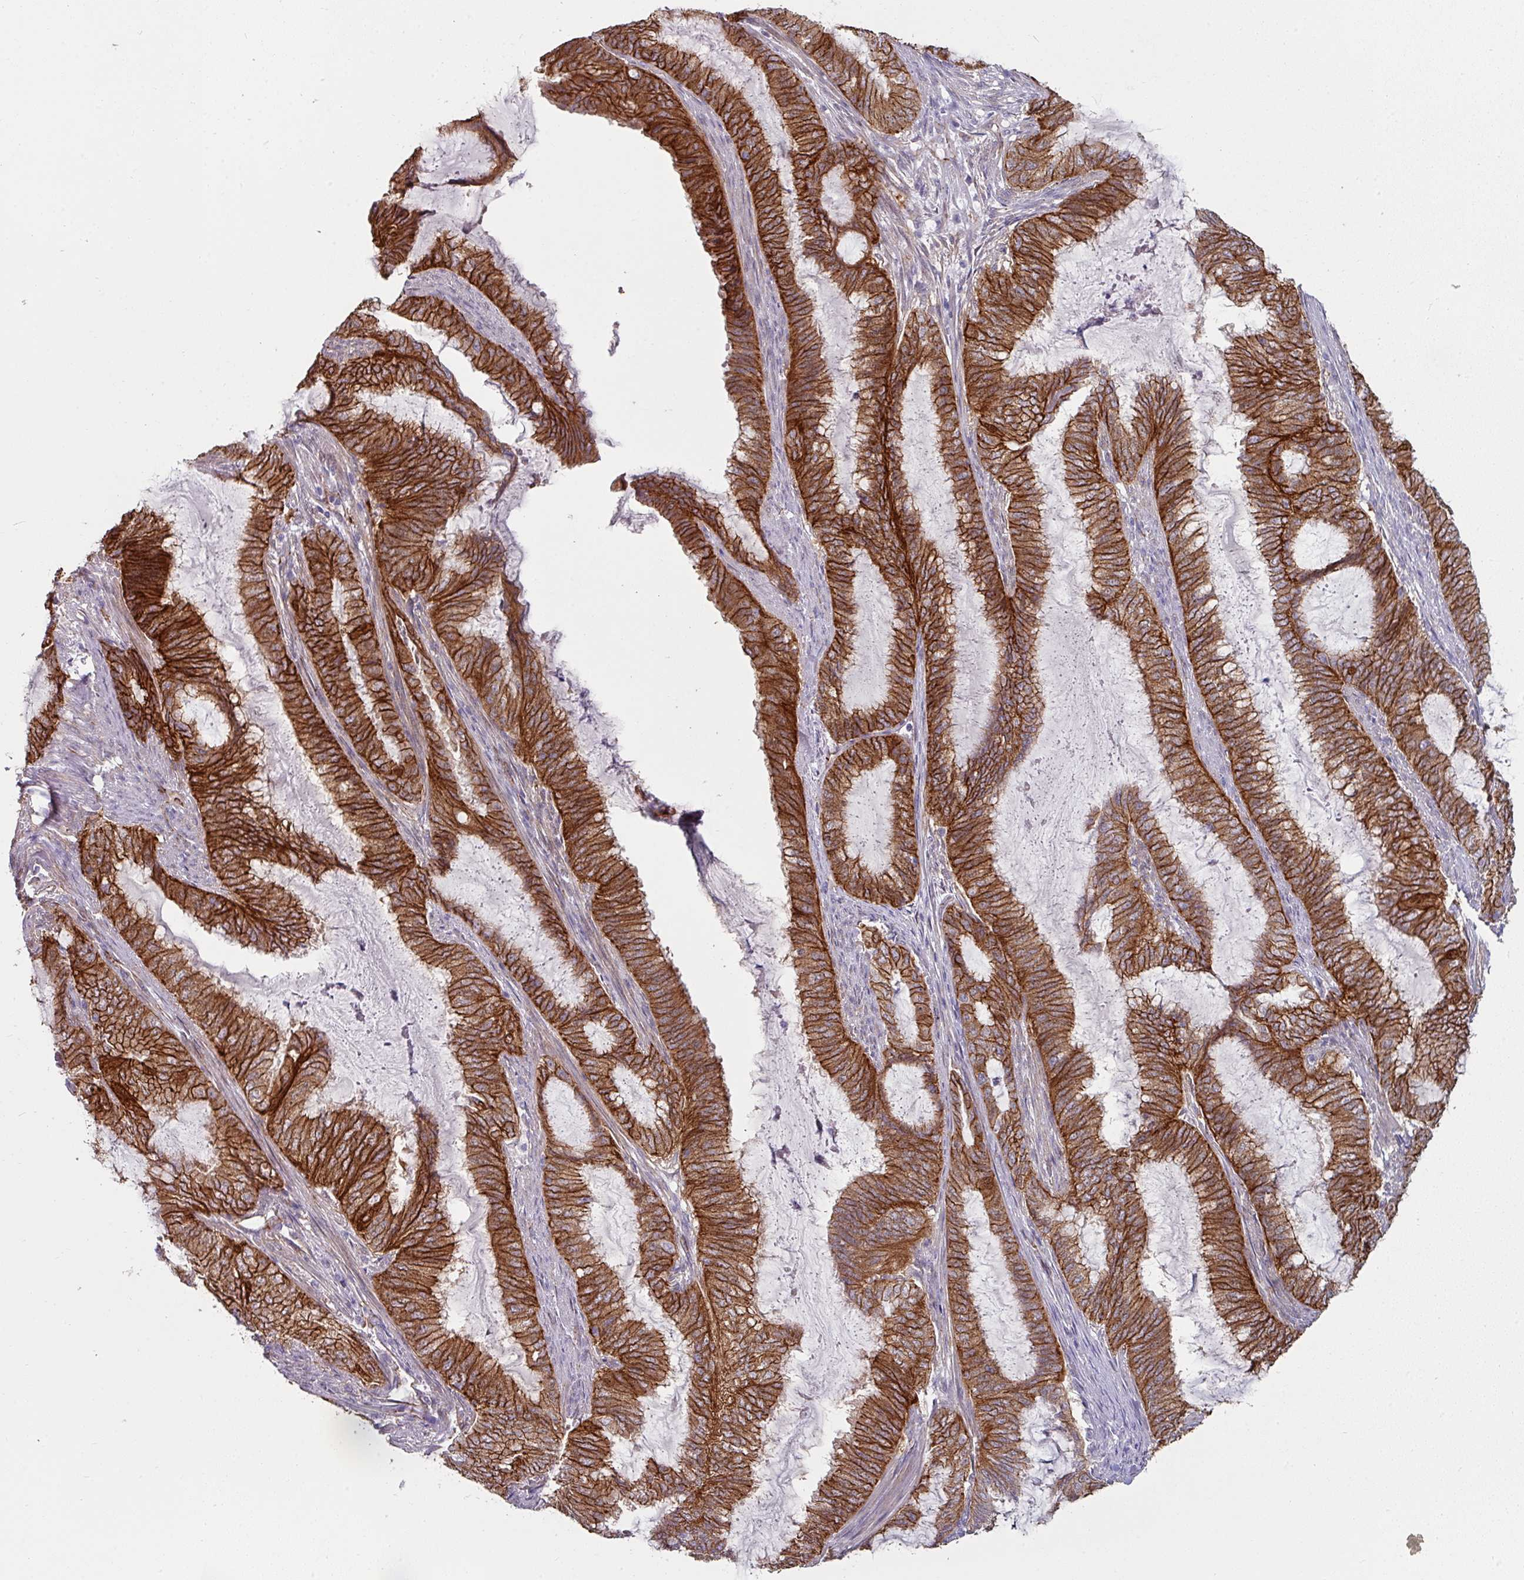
{"staining": {"intensity": "strong", "quantity": ">75%", "location": "cytoplasmic/membranous"}, "tissue": "endometrial cancer", "cell_type": "Tumor cells", "image_type": "cancer", "snomed": [{"axis": "morphology", "description": "Adenocarcinoma, NOS"}, {"axis": "topography", "description": "Endometrium"}], "caption": "Human endometrial adenocarcinoma stained with a brown dye shows strong cytoplasmic/membranous positive expression in approximately >75% of tumor cells.", "gene": "JUP", "patient": {"sex": "female", "age": 51}}